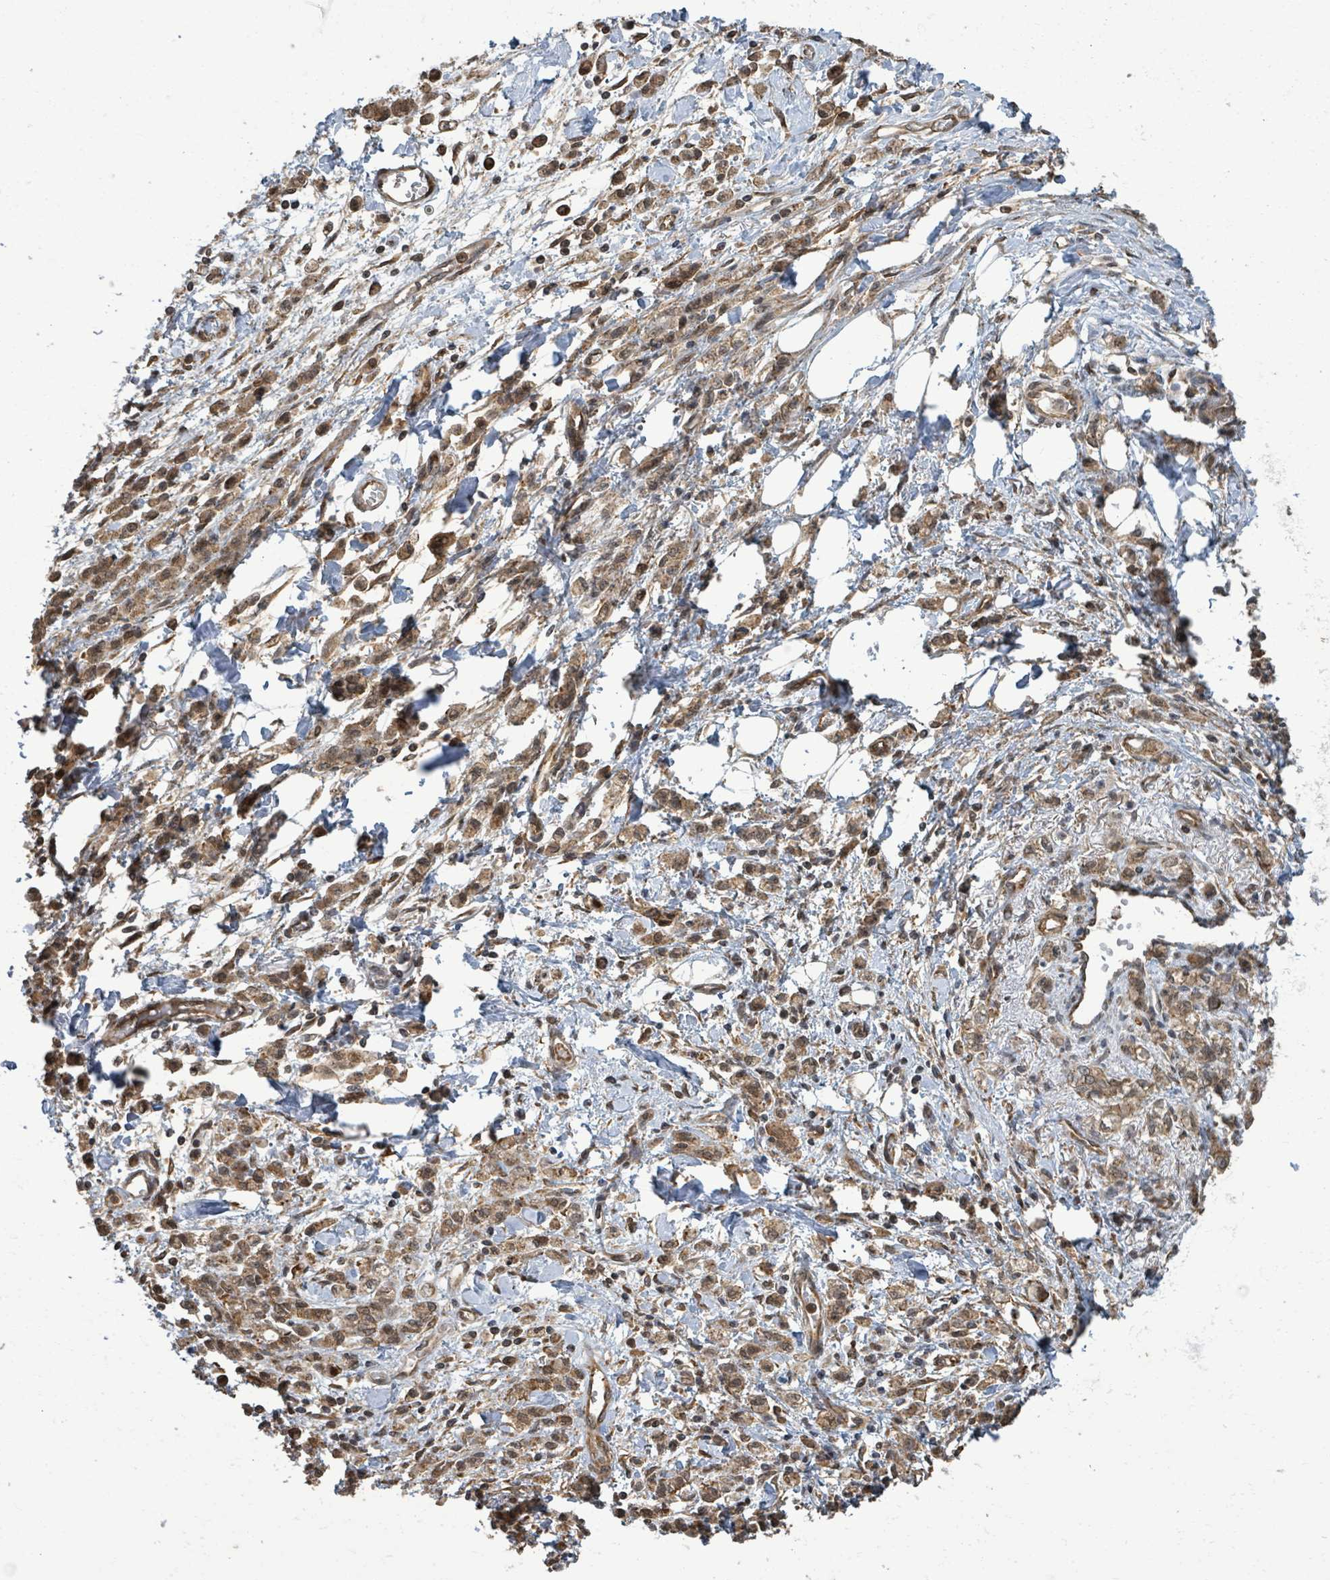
{"staining": {"intensity": "moderate", "quantity": ">75%", "location": "cytoplasmic/membranous,nuclear"}, "tissue": "stomach cancer", "cell_type": "Tumor cells", "image_type": "cancer", "snomed": [{"axis": "morphology", "description": "Adenocarcinoma, NOS"}, {"axis": "topography", "description": "Stomach"}], "caption": "About >75% of tumor cells in human stomach adenocarcinoma show moderate cytoplasmic/membranous and nuclear protein expression as visualized by brown immunohistochemical staining.", "gene": "KLC1", "patient": {"sex": "male", "age": 77}}